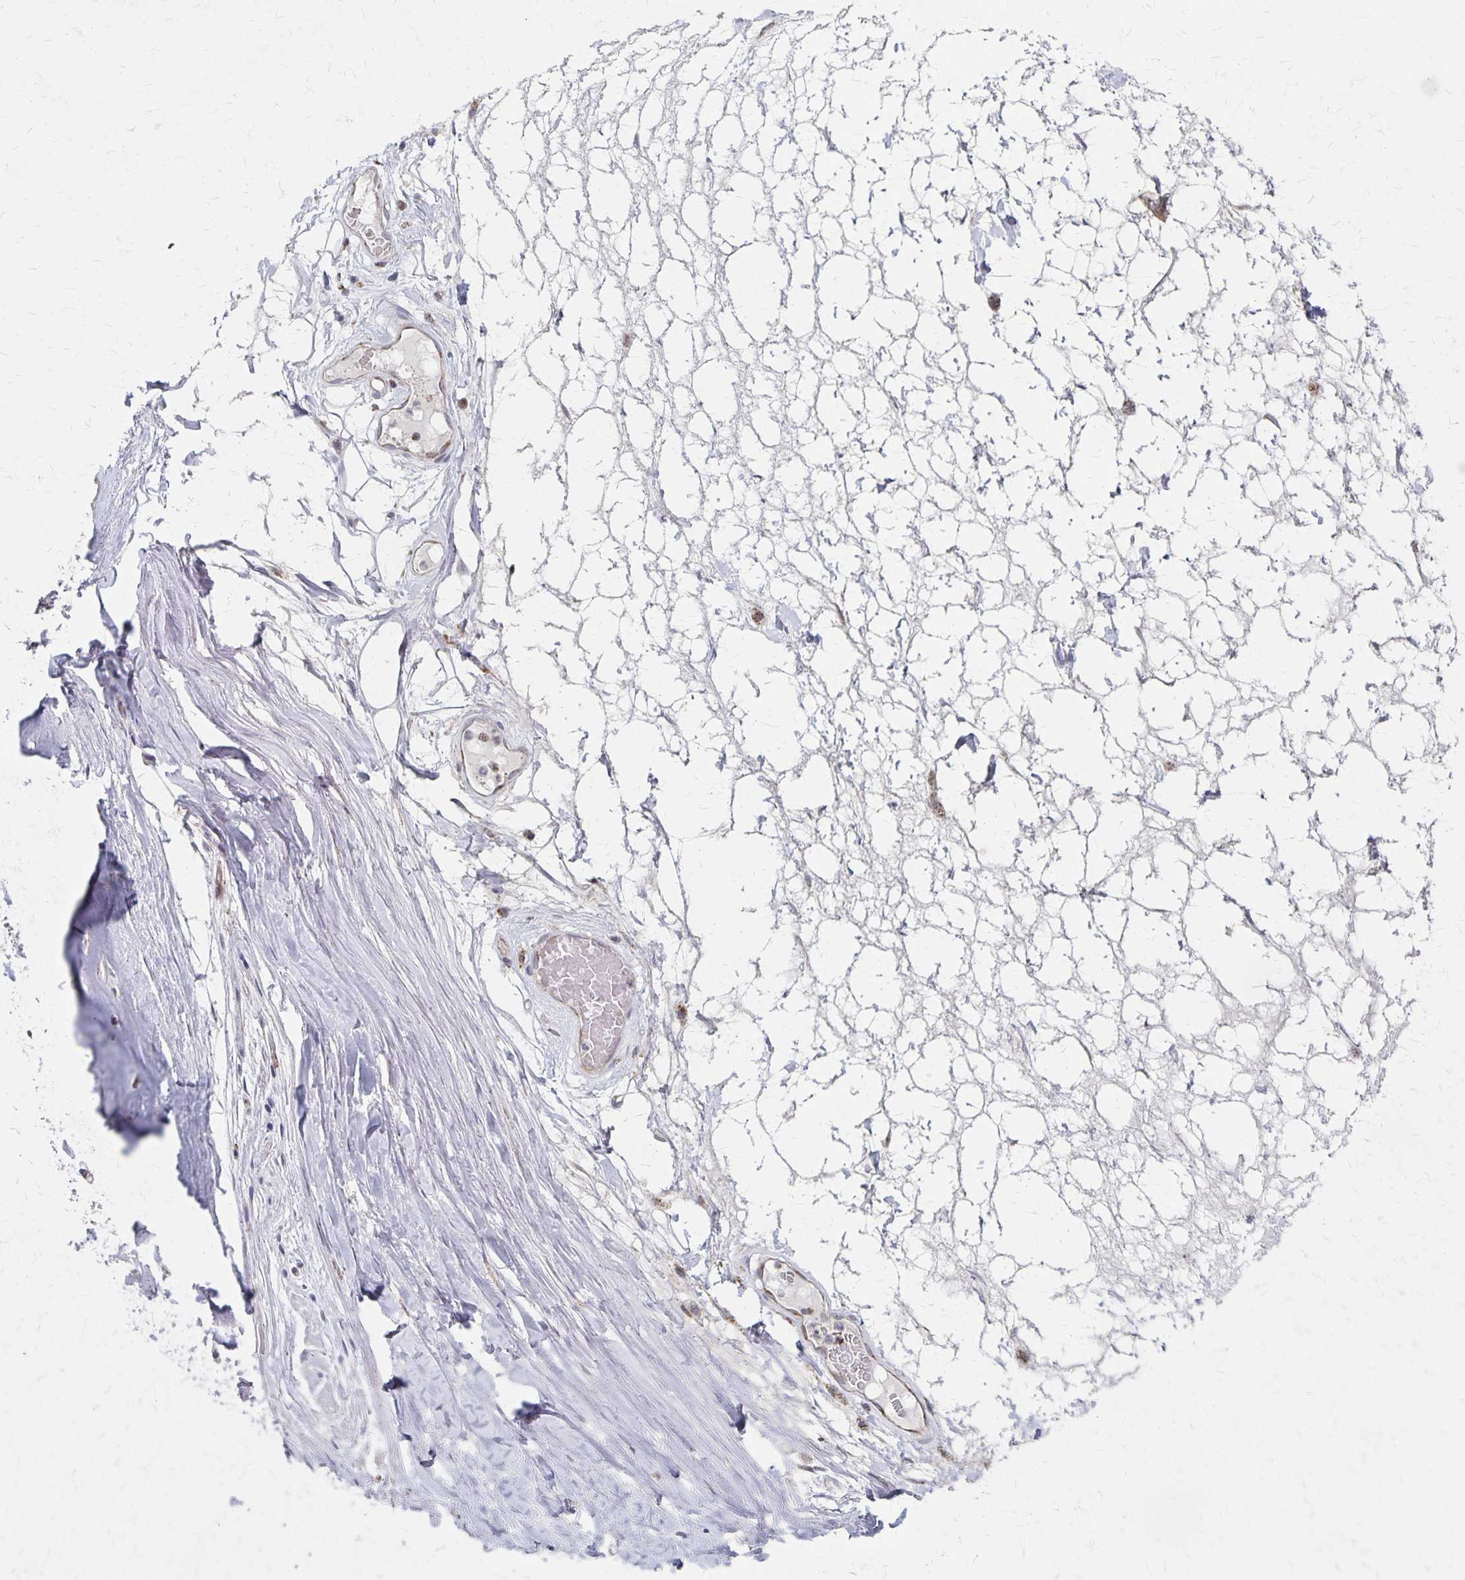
{"staining": {"intensity": "negative", "quantity": "none", "location": "none"}, "tissue": "adipose tissue", "cell_type": "Adipocytes", "image_type": "normal", "snomed": [{"axis": "morphology", "description": "Normal tissue, NOS"}, {"axis": "topography", "description": "Lymph node"}, {"axis": "topography", "description": "Cartilage tissue"}, {"axis": "topography", "description": "Nasopharynx"}], "caption": "The IHC micrograph has no significant staining in adipocytes of adipose tissue. (DAB (3,3'-diaminobenzidine) immunohistochemistry (IHC) visualized using brightfield microscopy, high magnification).", "gene": "DYRK4", "patient": {"sex": "male", "age": 63}}